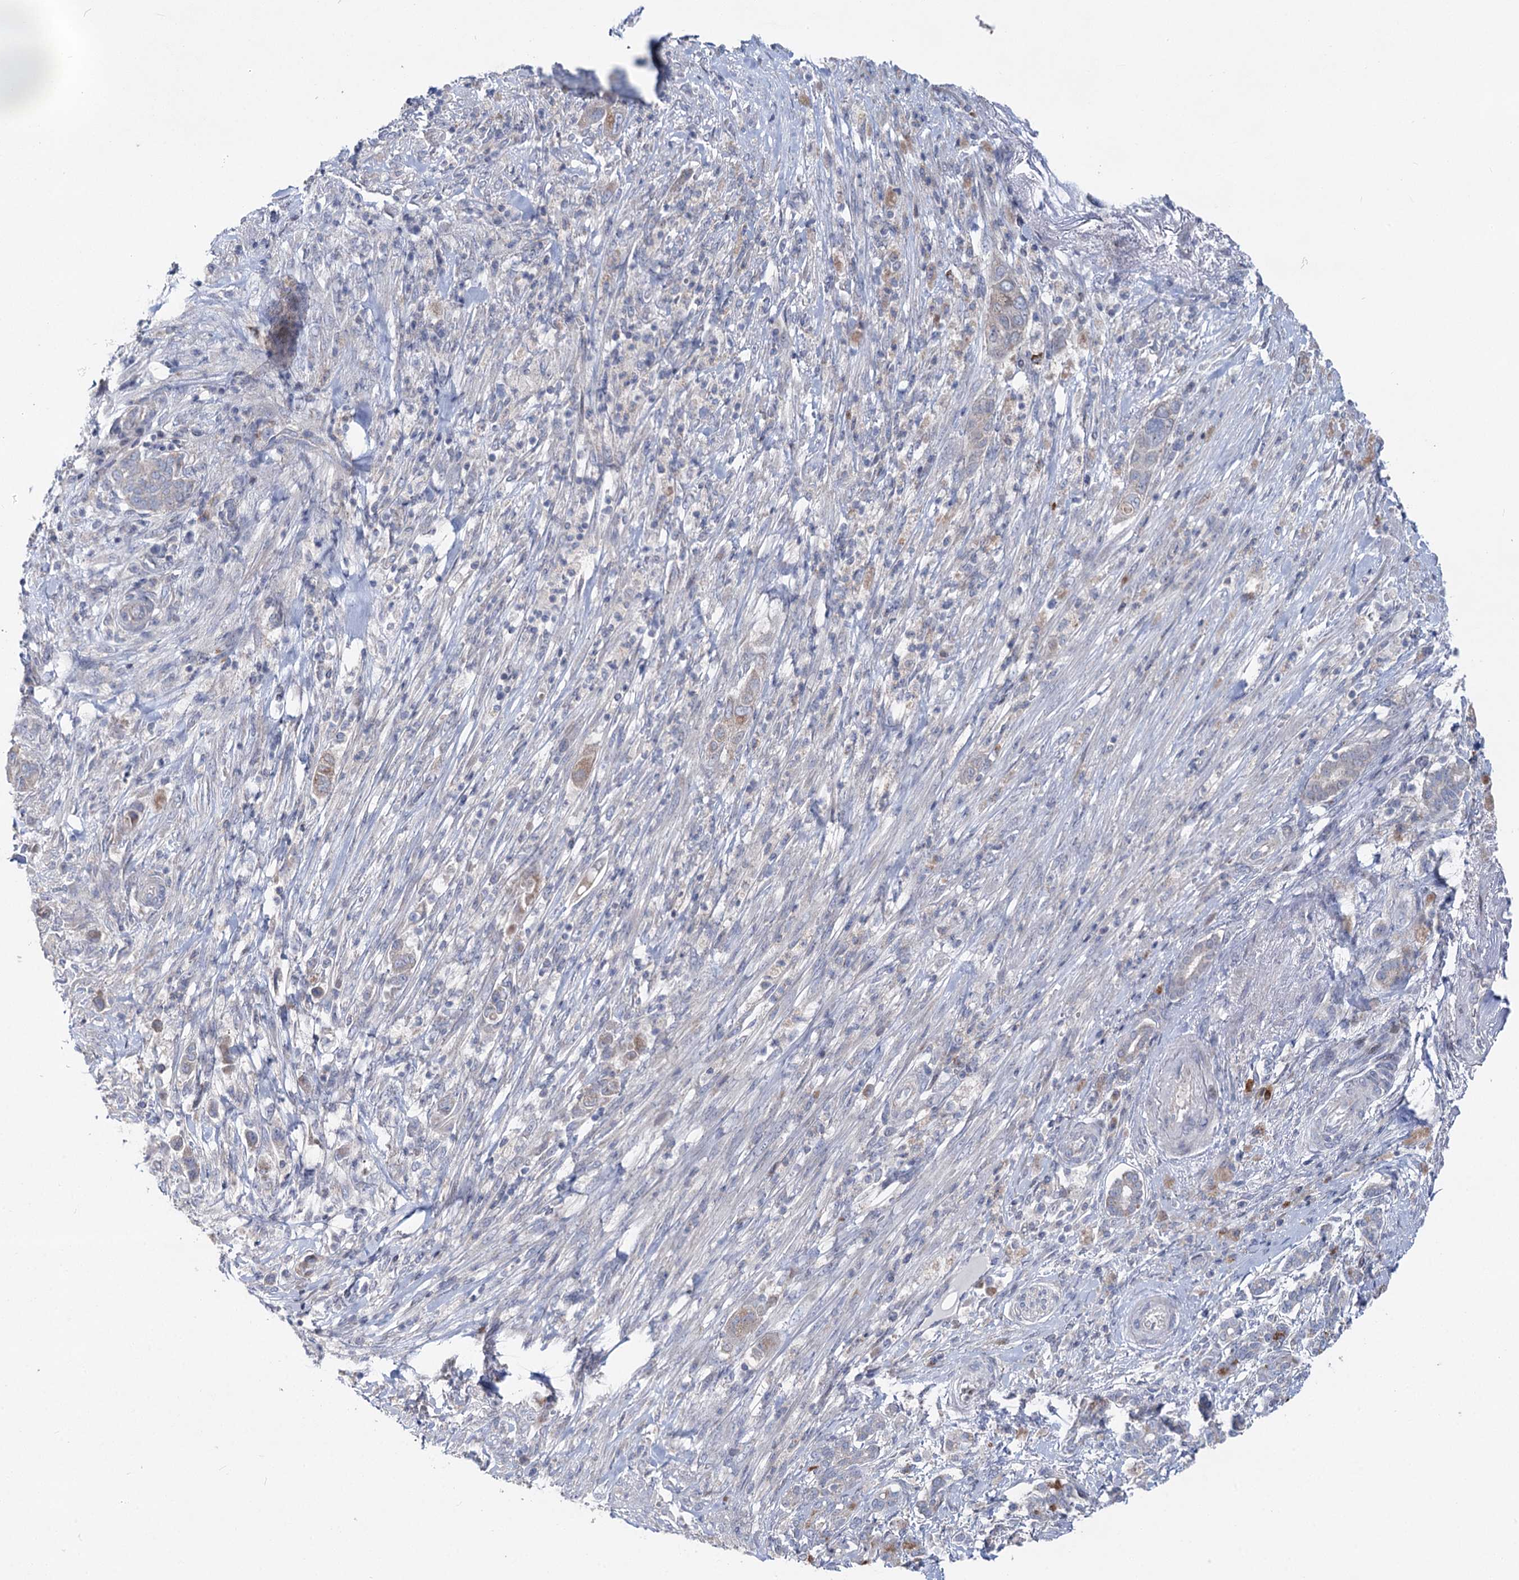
{"staining": {"intensity": "weak", "quantity": "<25%", "location": "cytoplasmic/membranous"}, "tissue": "pancreatic cancer", "cell_type": "Tumor cells", "image_type": "cancer", "snomed": [{"axis": "morphology", "description": "Adenocarcinoma, NOS"}, {"axis": "topography", "description": "Pancreas"}], "caption": "The photomicrograph displays no significant staining in tumor cells of pancreatic adenocarcinoma.", "gene": "PTGR1", "patient": {"sex": "male", "age": 68}}